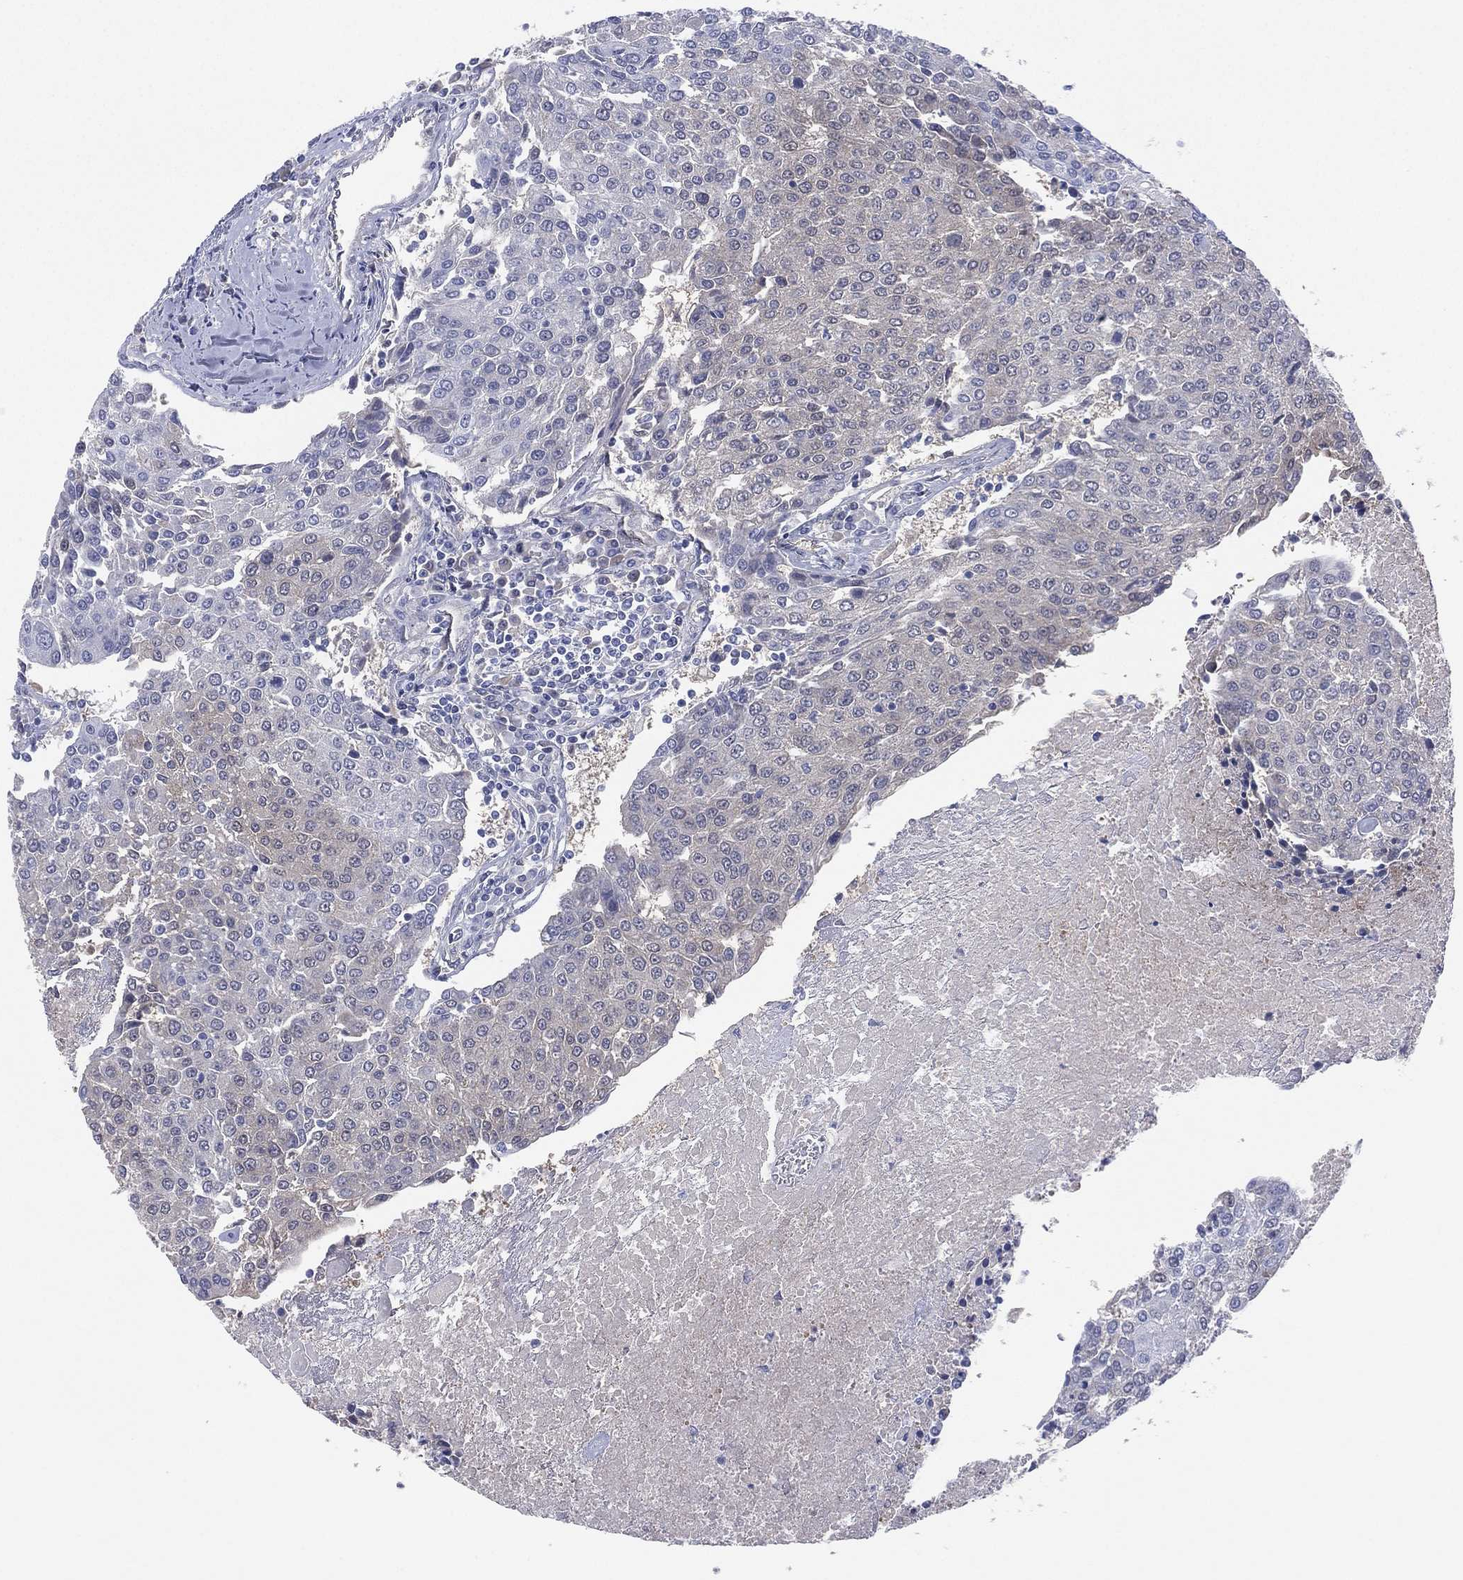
{"staining": {"intensity": "negative", "quantity": "none", "location": "none"}, "tissue": "urothelial cancer", "cell_type": "Tumor cells", "image_type": "cancer", "snomed": [{"axis": "morphology", "description": "Urothelial carcinoma, High grade"}, {"axis": "topography", "description": "Urinary bladder"}], "caption": "This is an IHC histopathology image of urothelial cancer. There is no staining in tumor cells.", "gene": "DDAH1", "patient": {"sex": "female", "age": 85}}